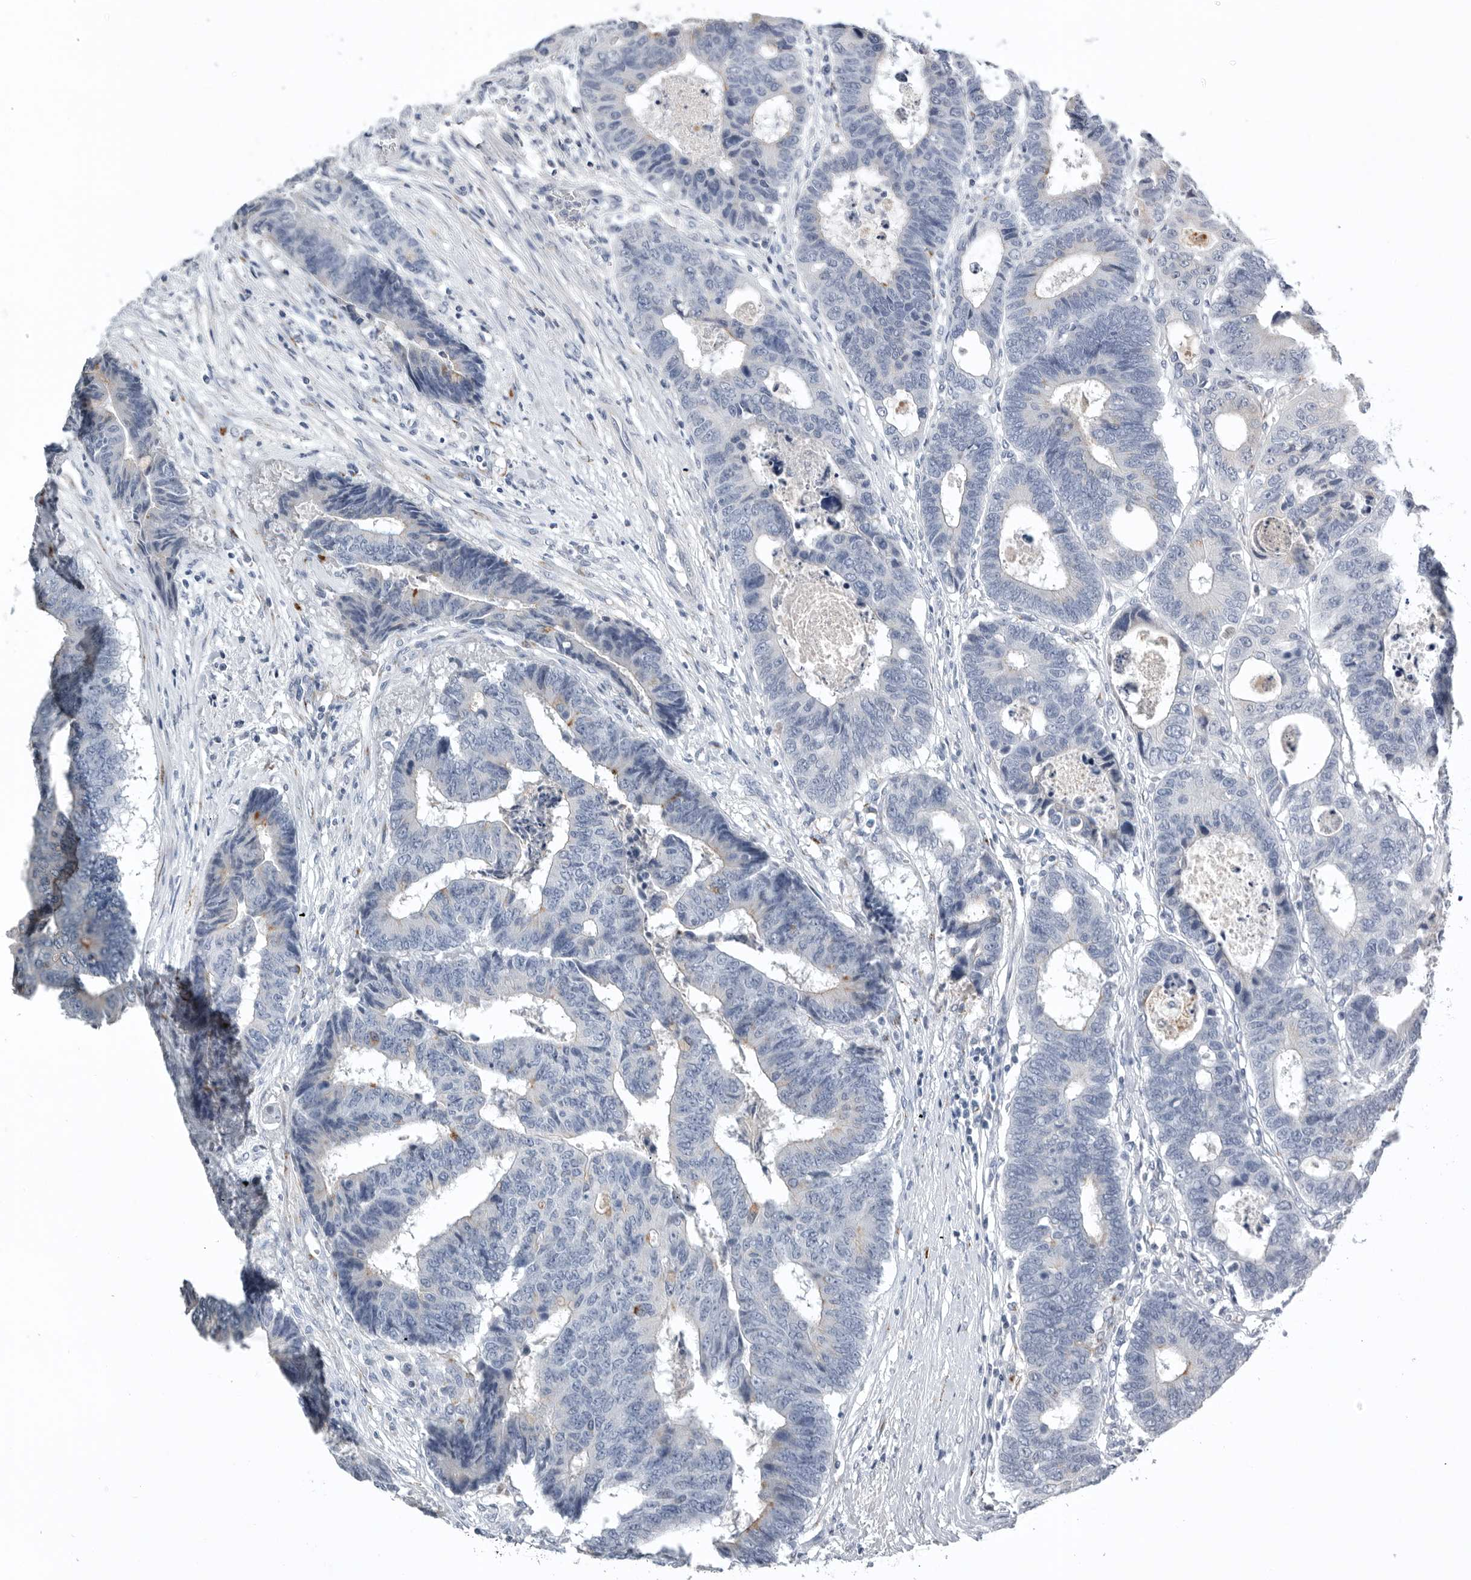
{"staining": {"intensity": "negative", "quantity": "none", "location": "none"}, "tissue": "colorectal cancer", "cell_type": "Tumor cells", "image_type": "cancer", "snomed": [{"axis": "morphology", "description": "Adenocarcinoma, NOS"}, {"axis": "topography", "description": "Rectum"}], "caption": "Immunohistochemistry of adenocarcinoma (colorectal) shows no staining in tumor cells.", "gene": "TIMP1", "patient": {"sex": "male", "age": 84}}